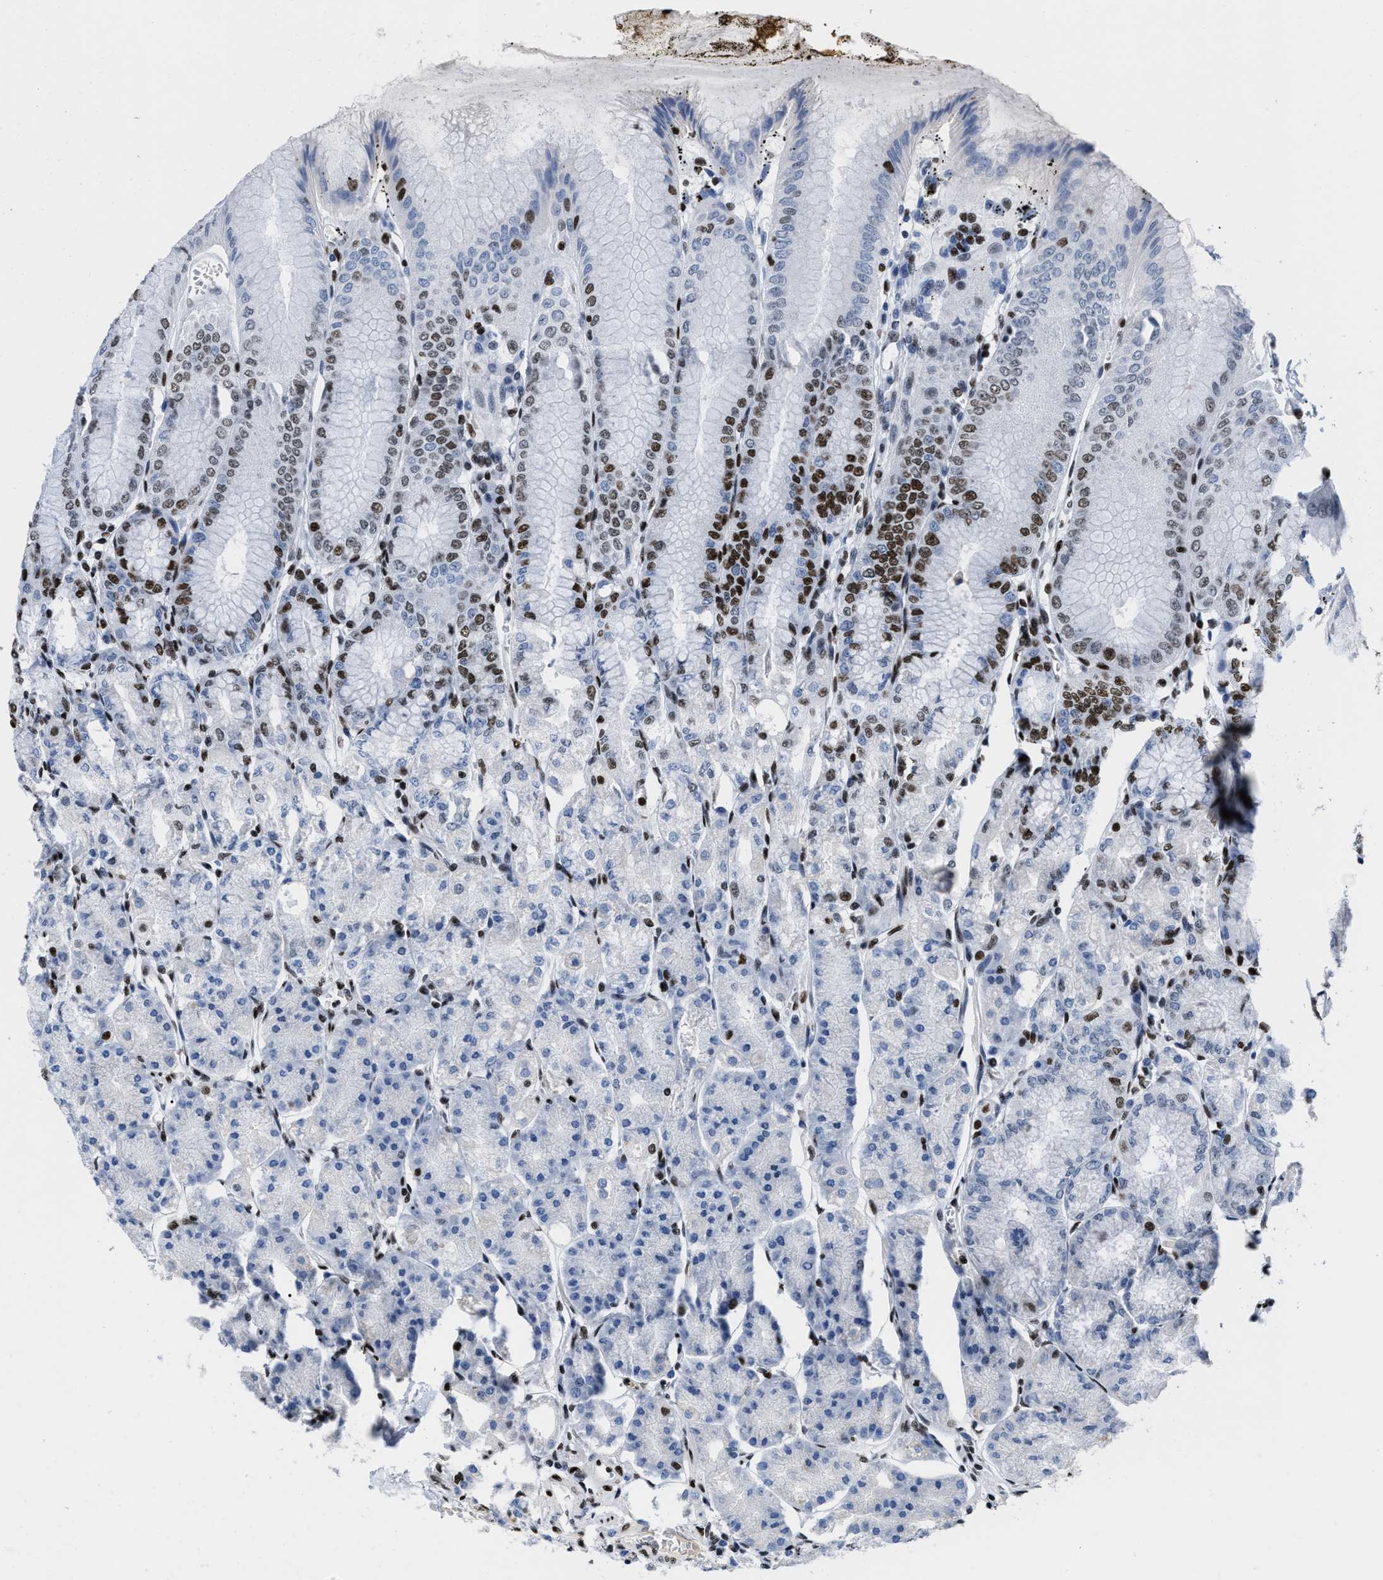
{"staining": {"intensity": "strong", "quantity": ">75%", "location": "nuclear"}, "tissue": "stomach", "cell_type": "Glandular cells", "image_type": "normal", "snomed": [{"axis": "morphology", "description": "Normal tissue, NOS"}, {"axis": "topography", "description": "Stomach, lower"}], "caption": "The histopathology image demonstrates immunohistochemical staining of normal stomach. There is strong nuclear positivity is seen in approximately >75% of glandular cells.", "gene": "SMARCC2", "patient": {"sex": "male", "age": 71}}